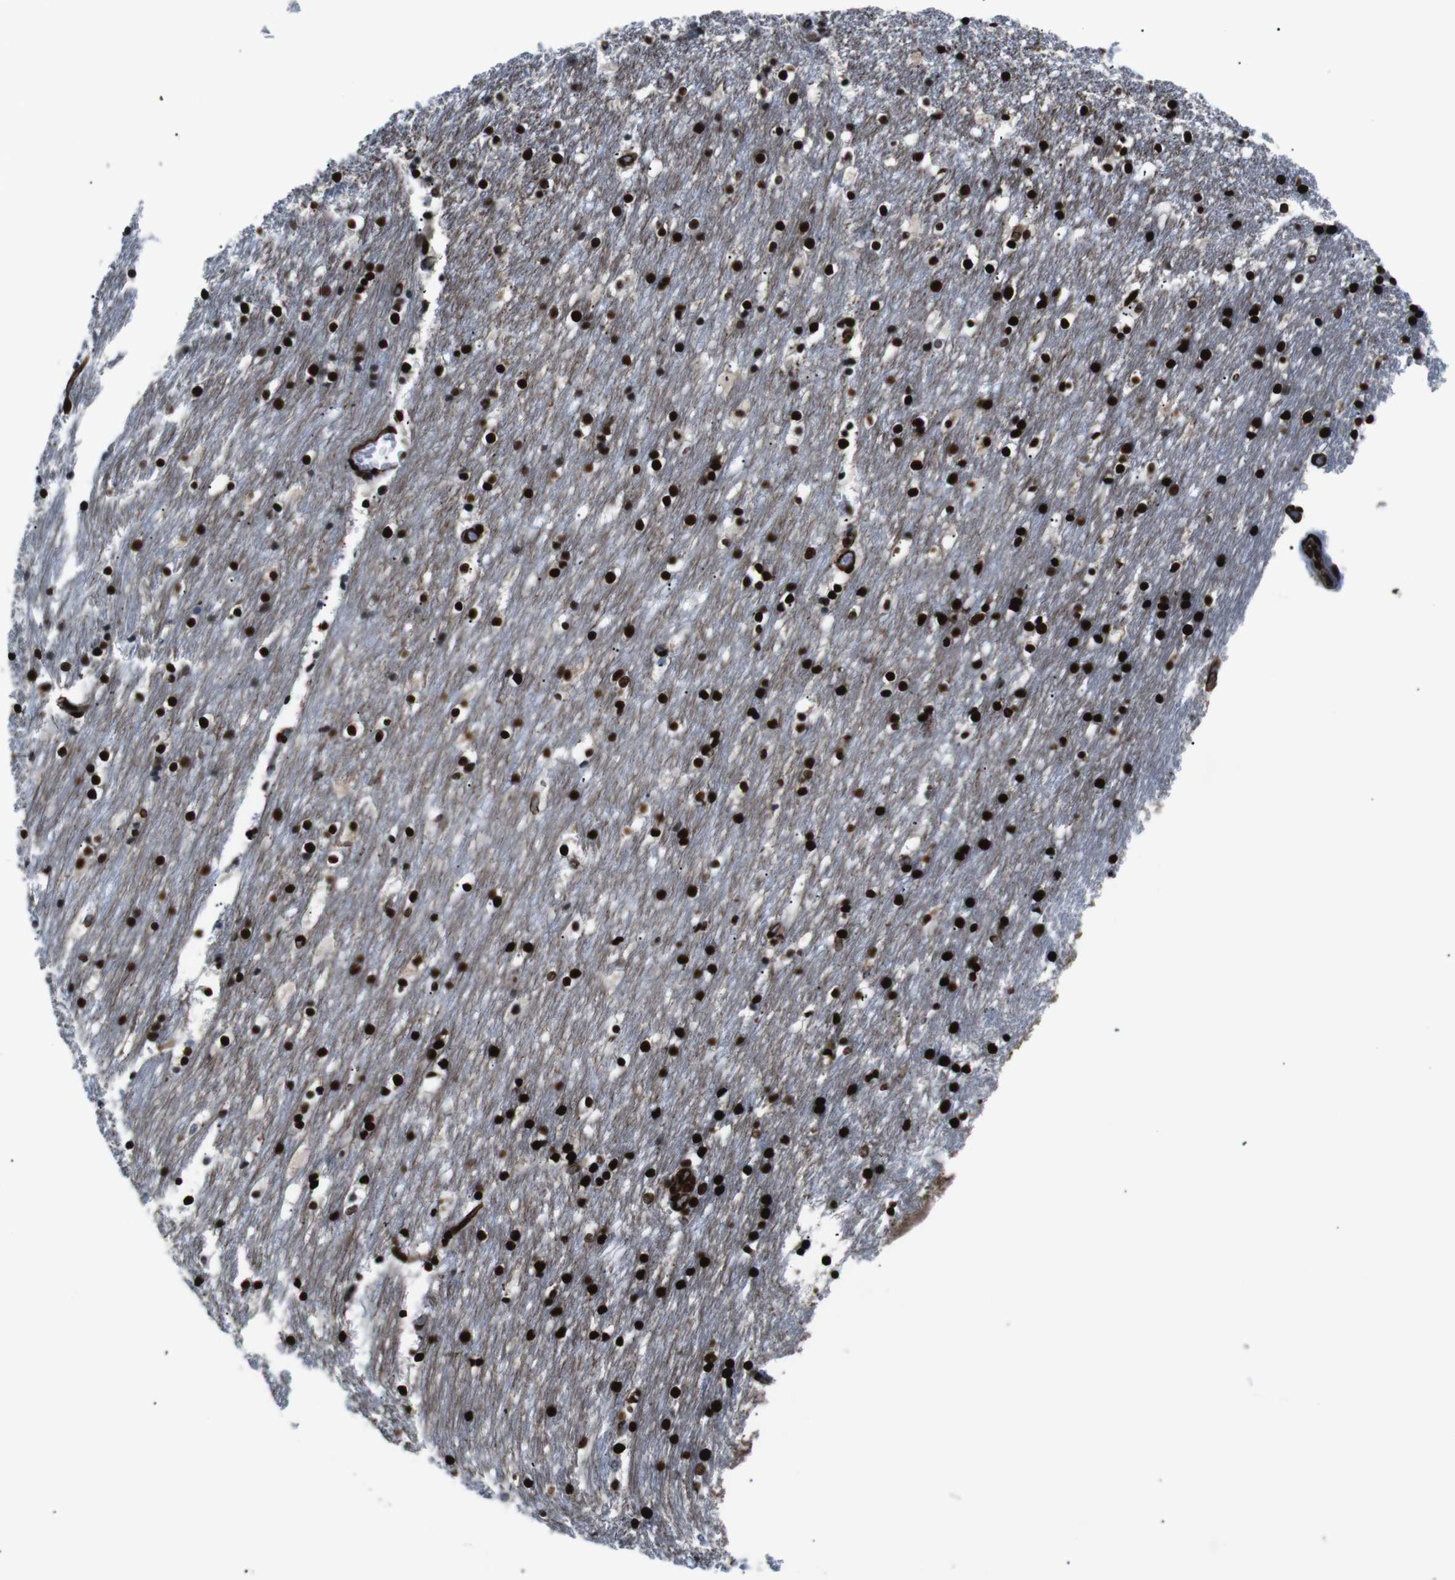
{"staining": {"intensity": "strong", "quantity": ">75%", "location": "nuclear"}, "tissue": "caudate", "cell_type": "Glial cells", "image_type": "normal", "snomed": [{"axis": "morphology", "description": "Normal tissue, NOS"}, {"axis": "topography", "description": "Lateral ventricle wall"}], "caption": "The histopathology image demonstrates immunohistochemical staining of normal caudate. There is strong nuclear expression is present in approximately >75% of glial cells.", "gene": "HNRNPU", "patient": {"sex": "male", "age": 45}}